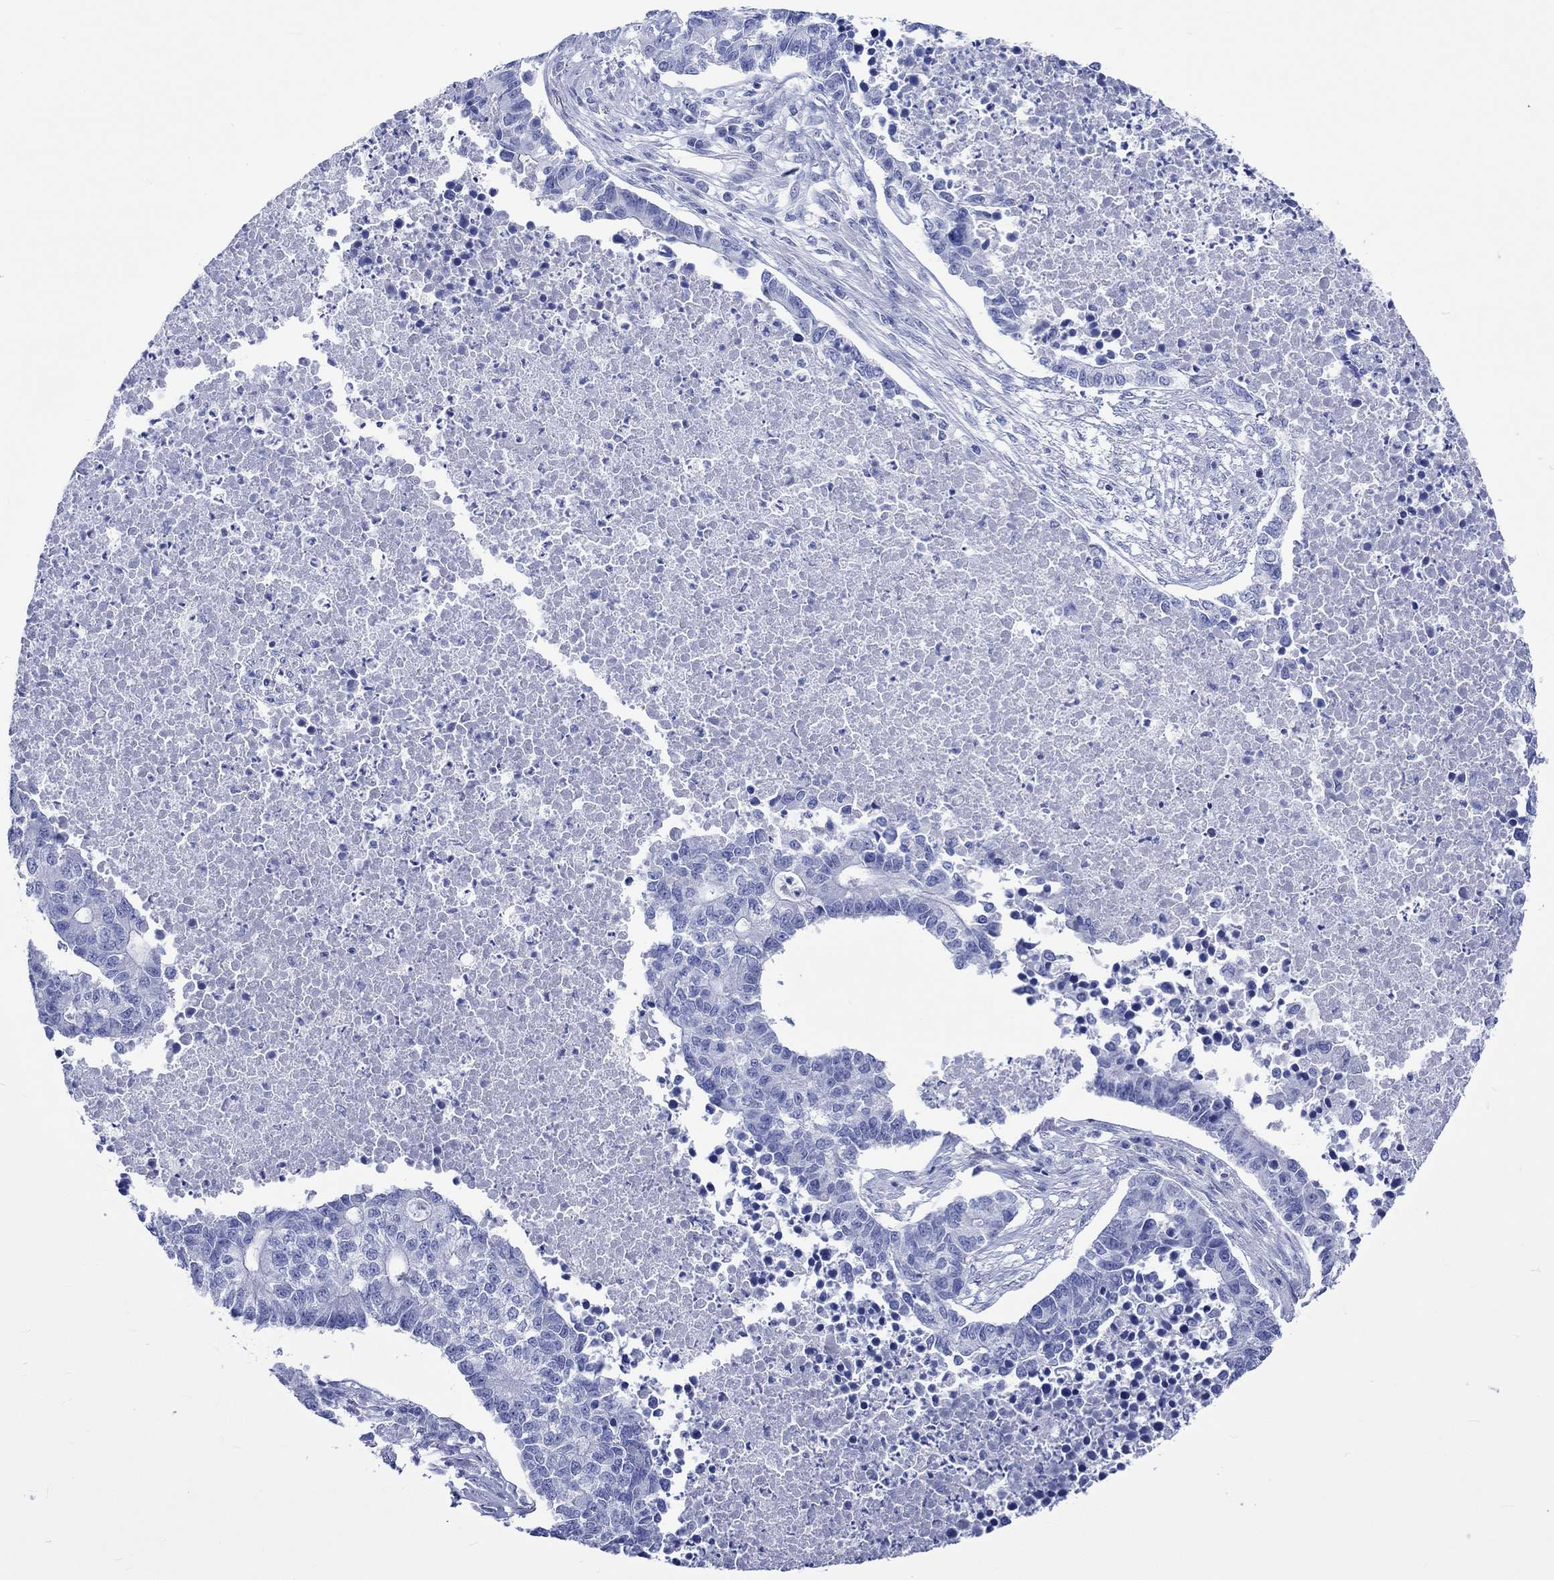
{"staining": {"intensity": "negative", "quantity": "none", "location": "none"}, "tissue": "lung cancer", "cell_type": "Tumor cells", "image_type": "cancer", "snomed": [{"axis": "morphology", "description": "Adenocarcinoma, NOS"}, {"axis": "topography", "description": "Lung"}], "caption": "This is an immunohistochemistry (IHC) image of human adenocarcinoma (lung). There is no expression in tumor cells.", "gene": "HARBI1", "patient": {"sex": "male", "age": 57}}